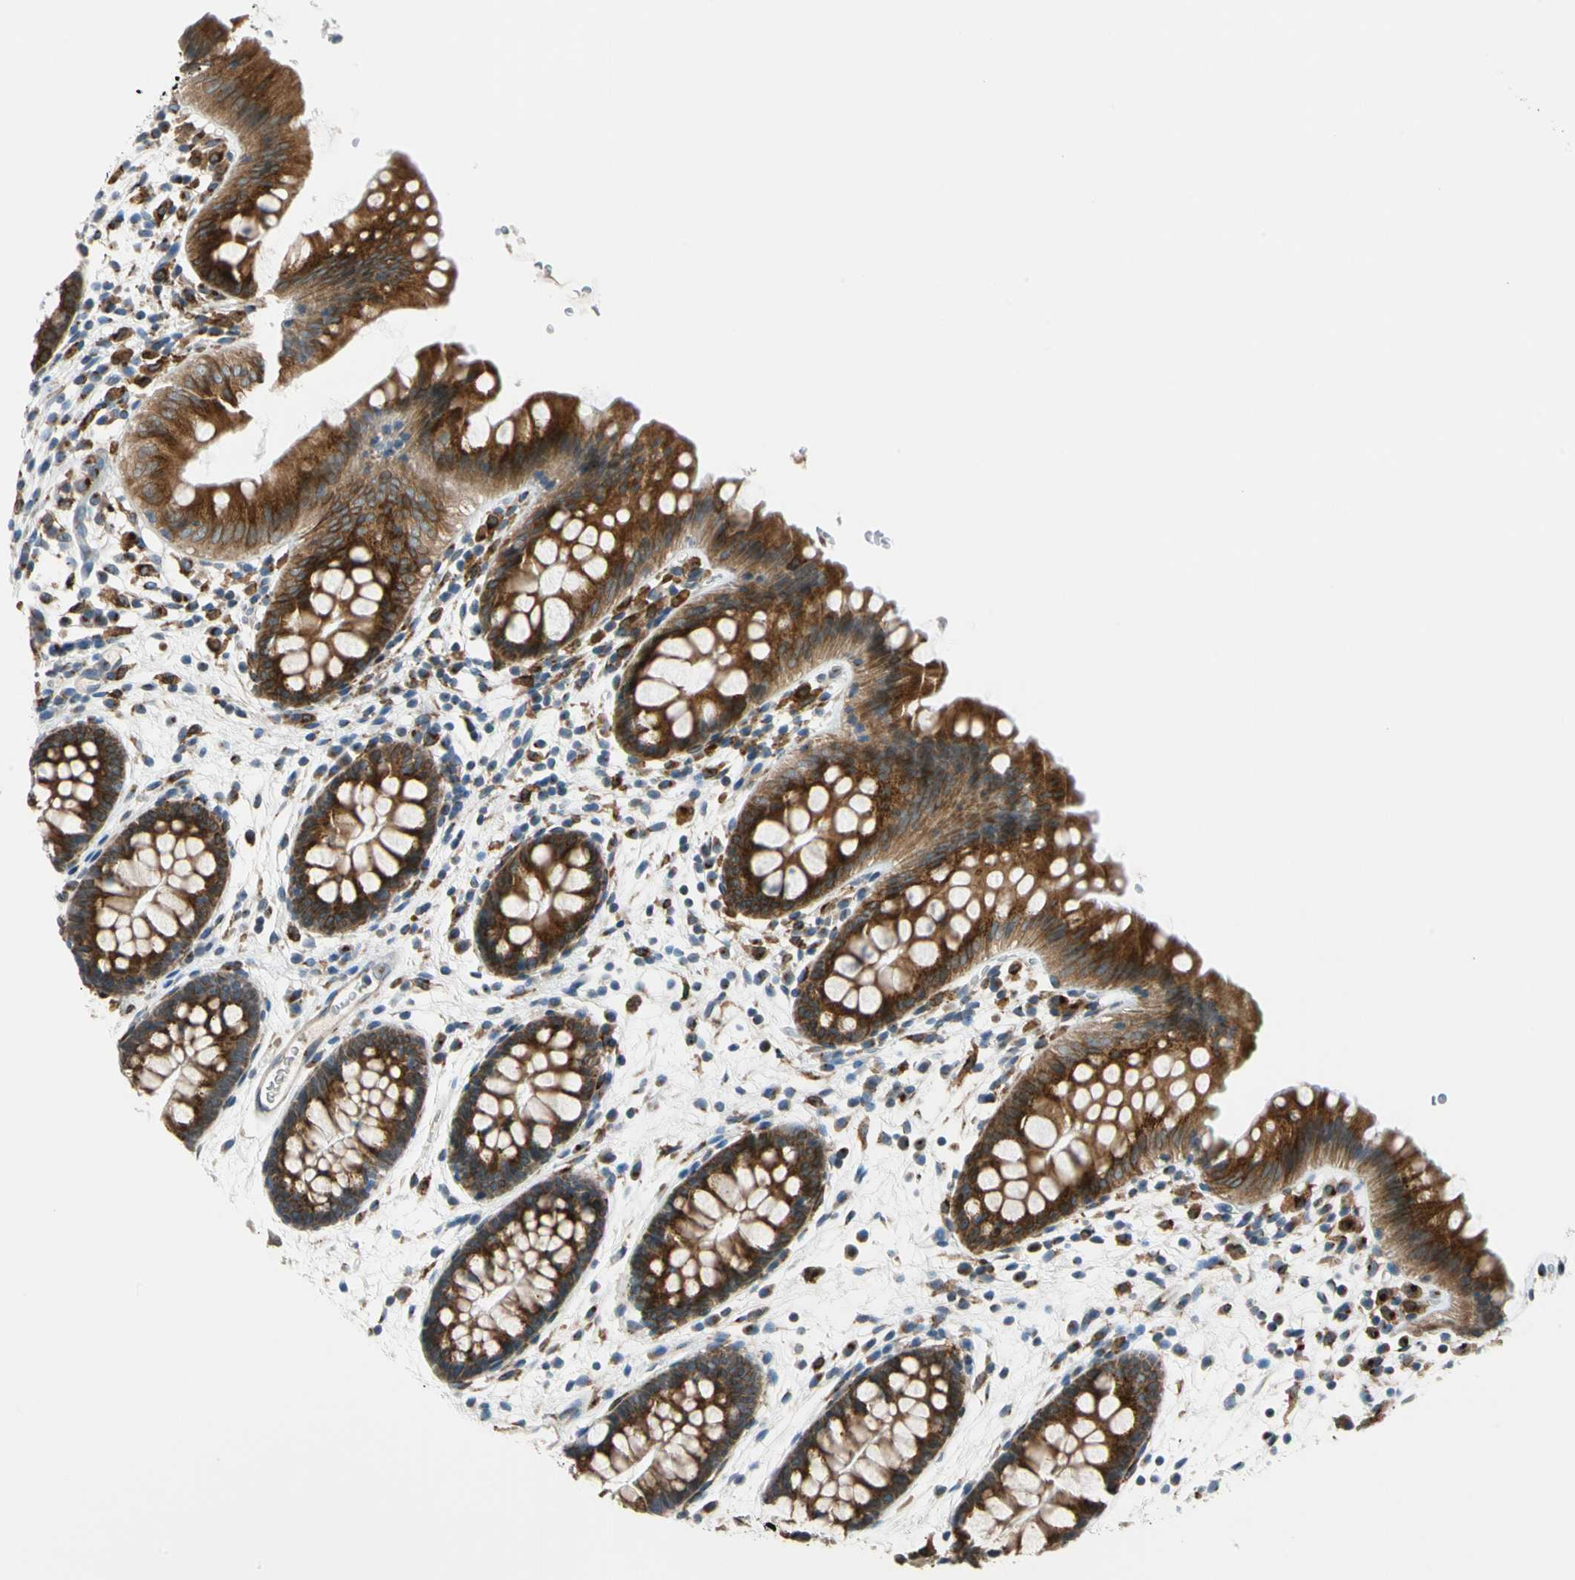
{"staining": {"intensity": "negative", "quantity": "none", "location": "none"}, "tissue": "colon", "cell_type": "Endothelial cells", "image_type": "normal", "snomed": [{"axis": "morphology", "description": "Normal tissue, NOS"}, {"axis": "topography", "description": "Smooth muscle"}, {"axis": "topography", "description": "Colon"}], "caption": "Histopathology image shows no protein expression in endothelial cells of unremarkable colon.", "gene": "NUCB1", "patient": {"sex": "male", "age": 67}}